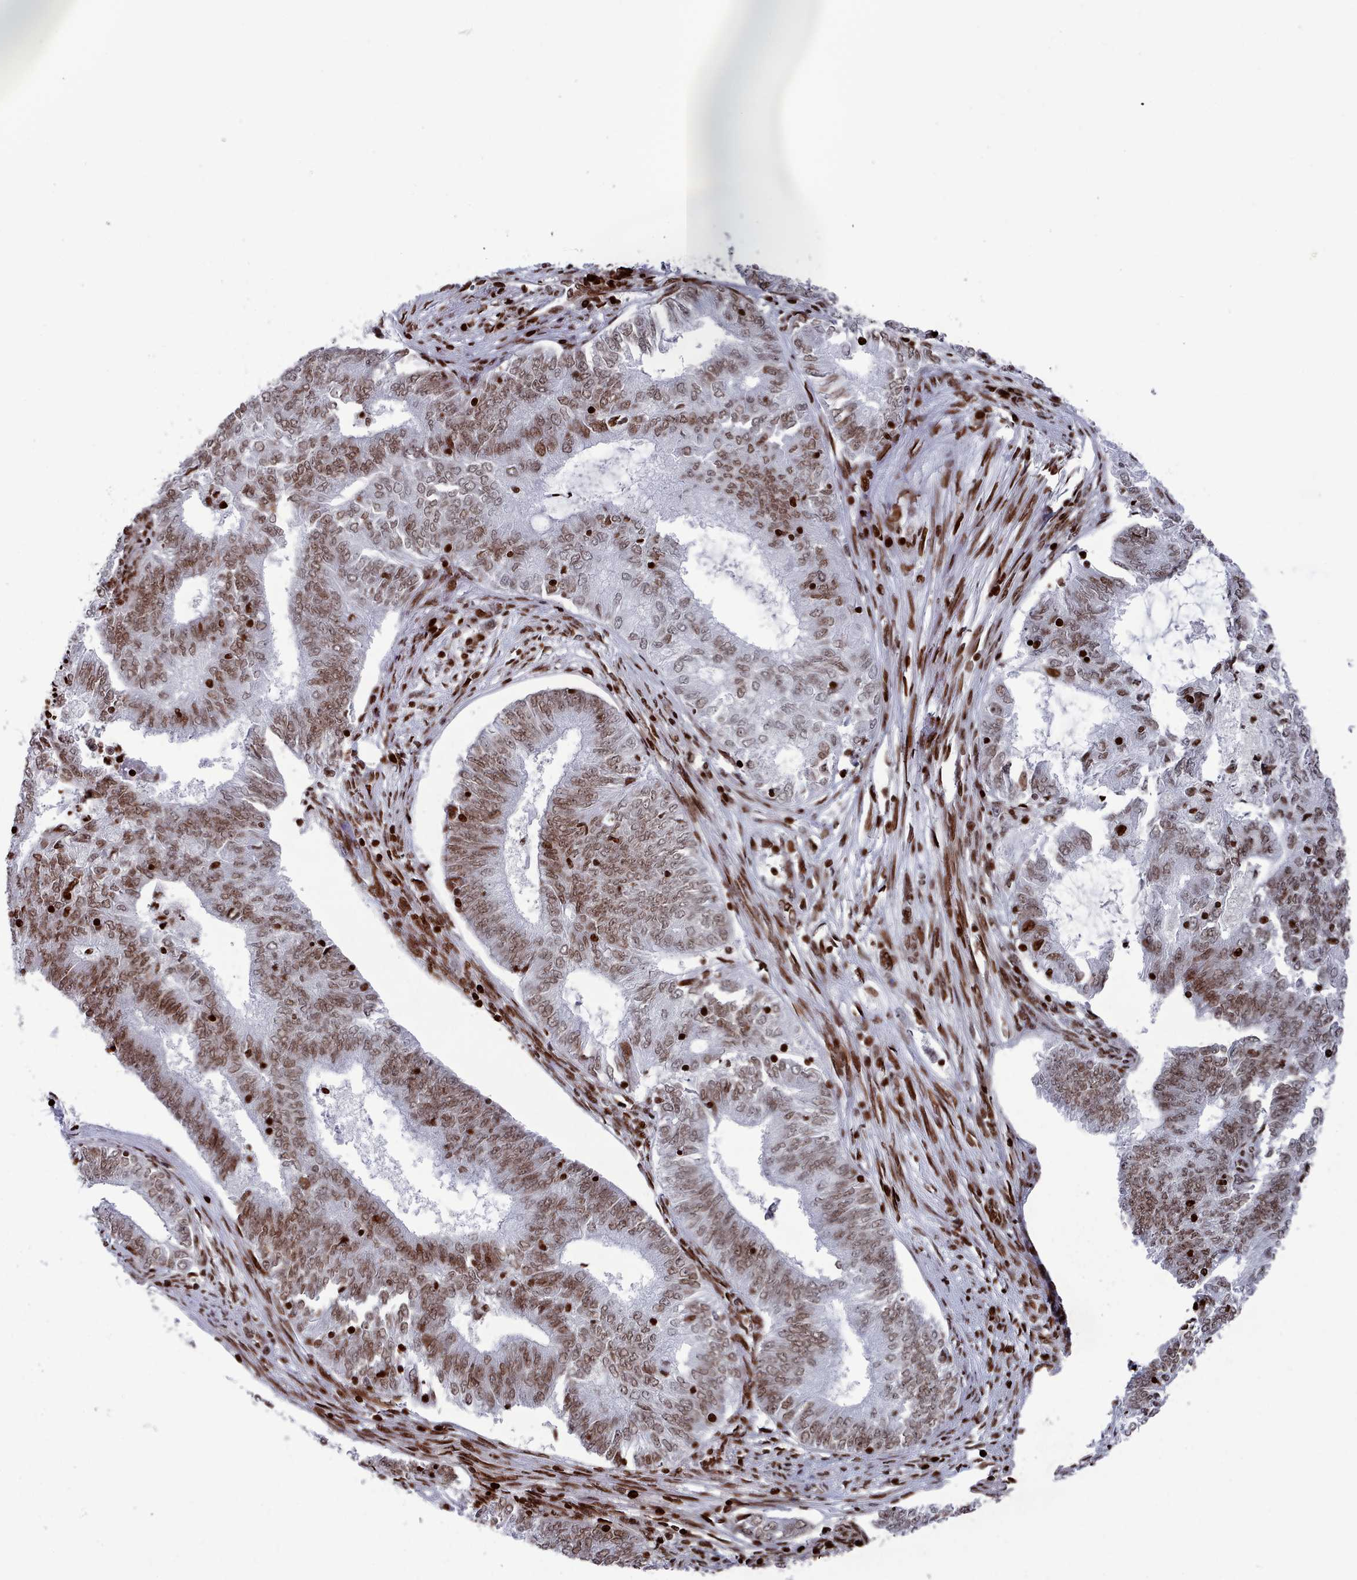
{"staining": {"intensity": "moderate", "quantity": ">75%", "location": "nuclear"}, "tissue": "endometrial cancer", "cell_type": "Tumor cells", "image_type": "cancer", "snomed": [{"axis": "morphology", "description": "Adenocarcinoma, NOS"}, {"axis": "topography", "description": "Endometrium"}], "caption": "An immunohistochemistry histopathology image of neoplastic tissue is shown. Protein staining in brown labels moderate nuclear positivity in endometrial cancer within tumor cells.", "gene": "PCDHB12", "patient": {"sex": "female", "age": 62}}